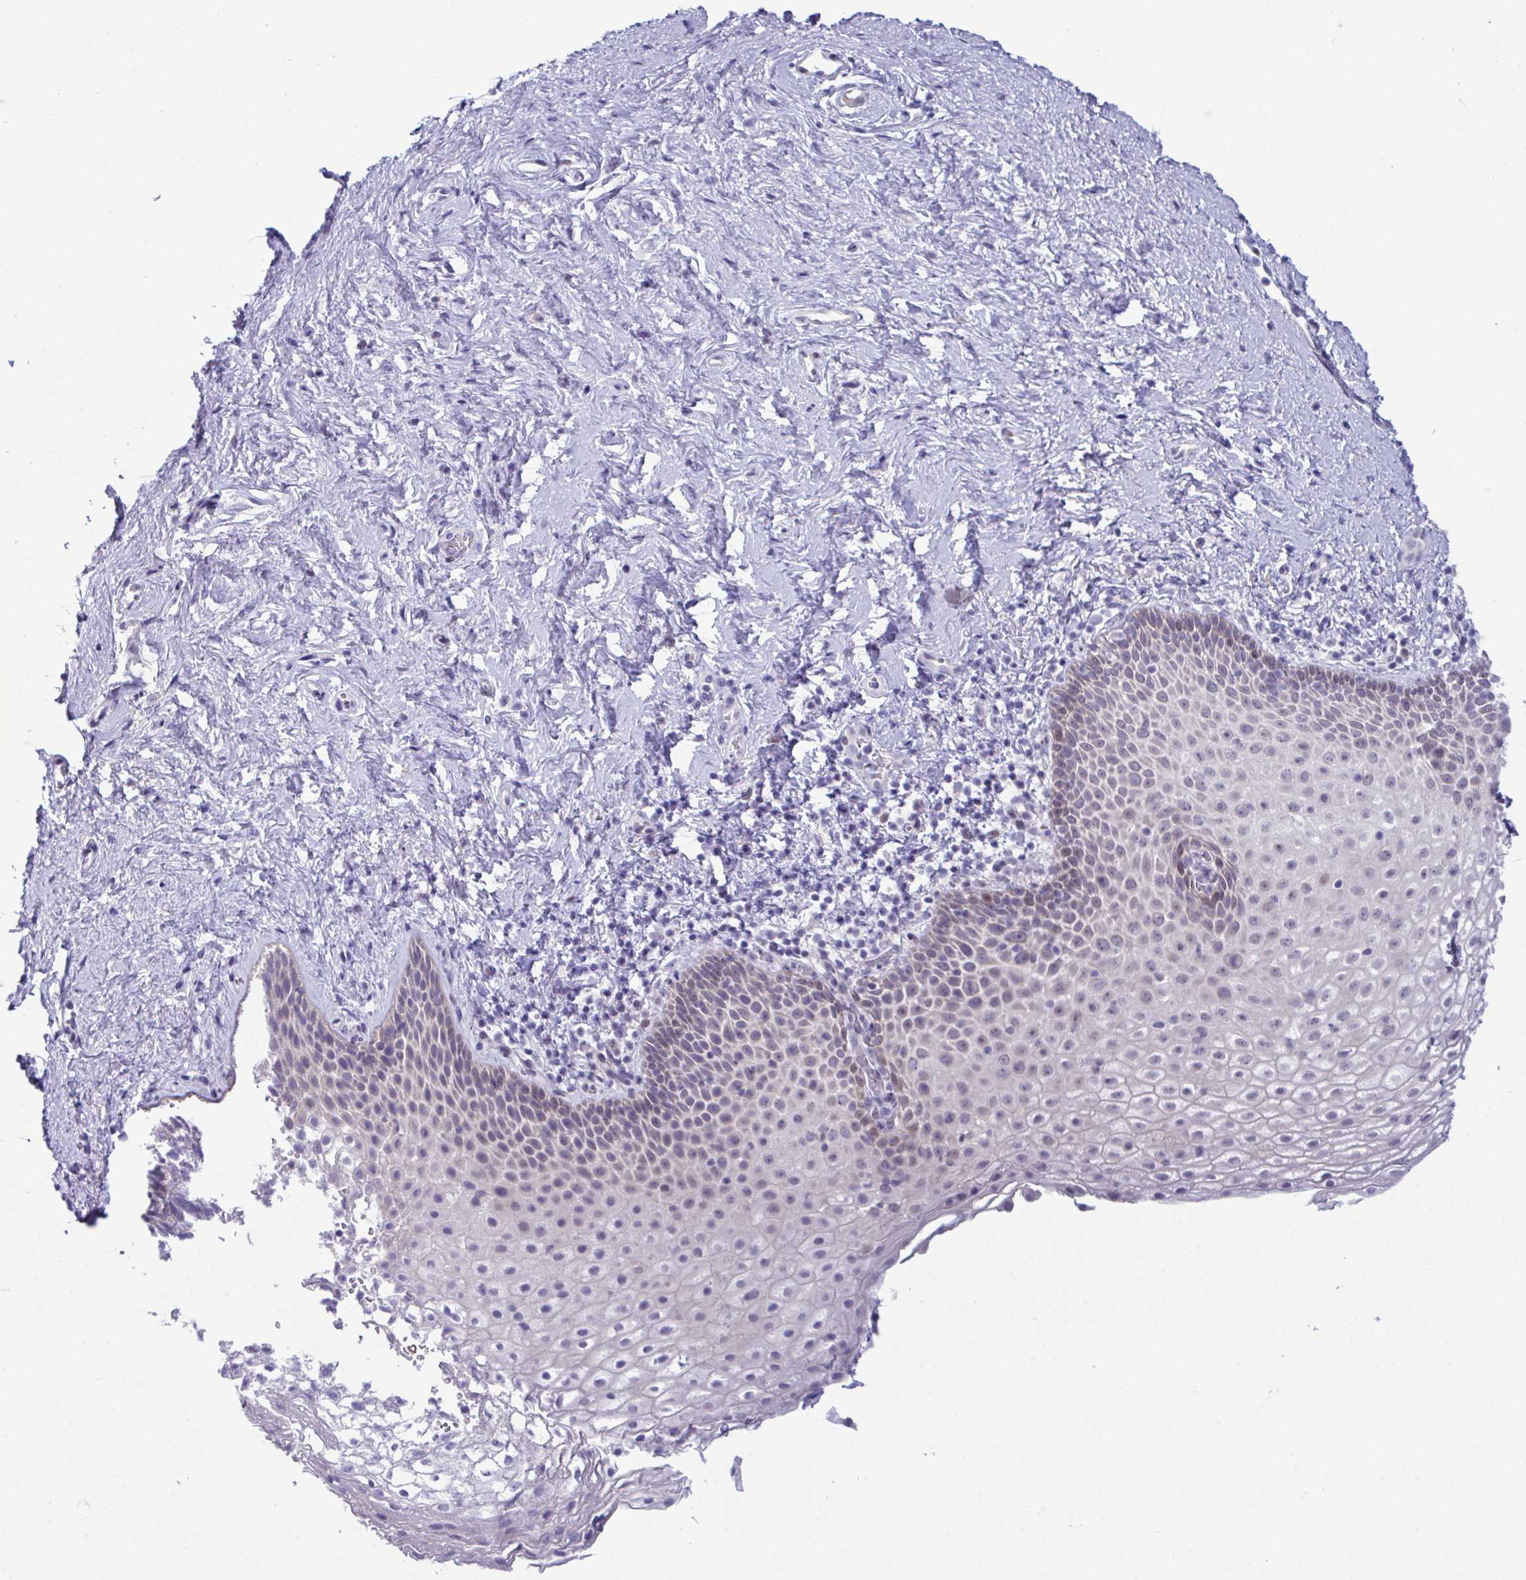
{"staining": {"intensity": "weak", "quantity": "<25%", "location": "nuclear"}, "tissue": "vagina", "cell_type": "Squamous epithelial cells", "image_type": "normal", "snomed": [{"axis": "morphology", "description": "Normal tissue, NOS"}, {"axis": "topography", "description": "Vagina"}], "caption": "Image shows no significant protein expression in squamous epithelial cells of normal vagina. Nuclei are stained in blue.", "gene": "USP35", "patient": {"sex": "female", "age": 61}}